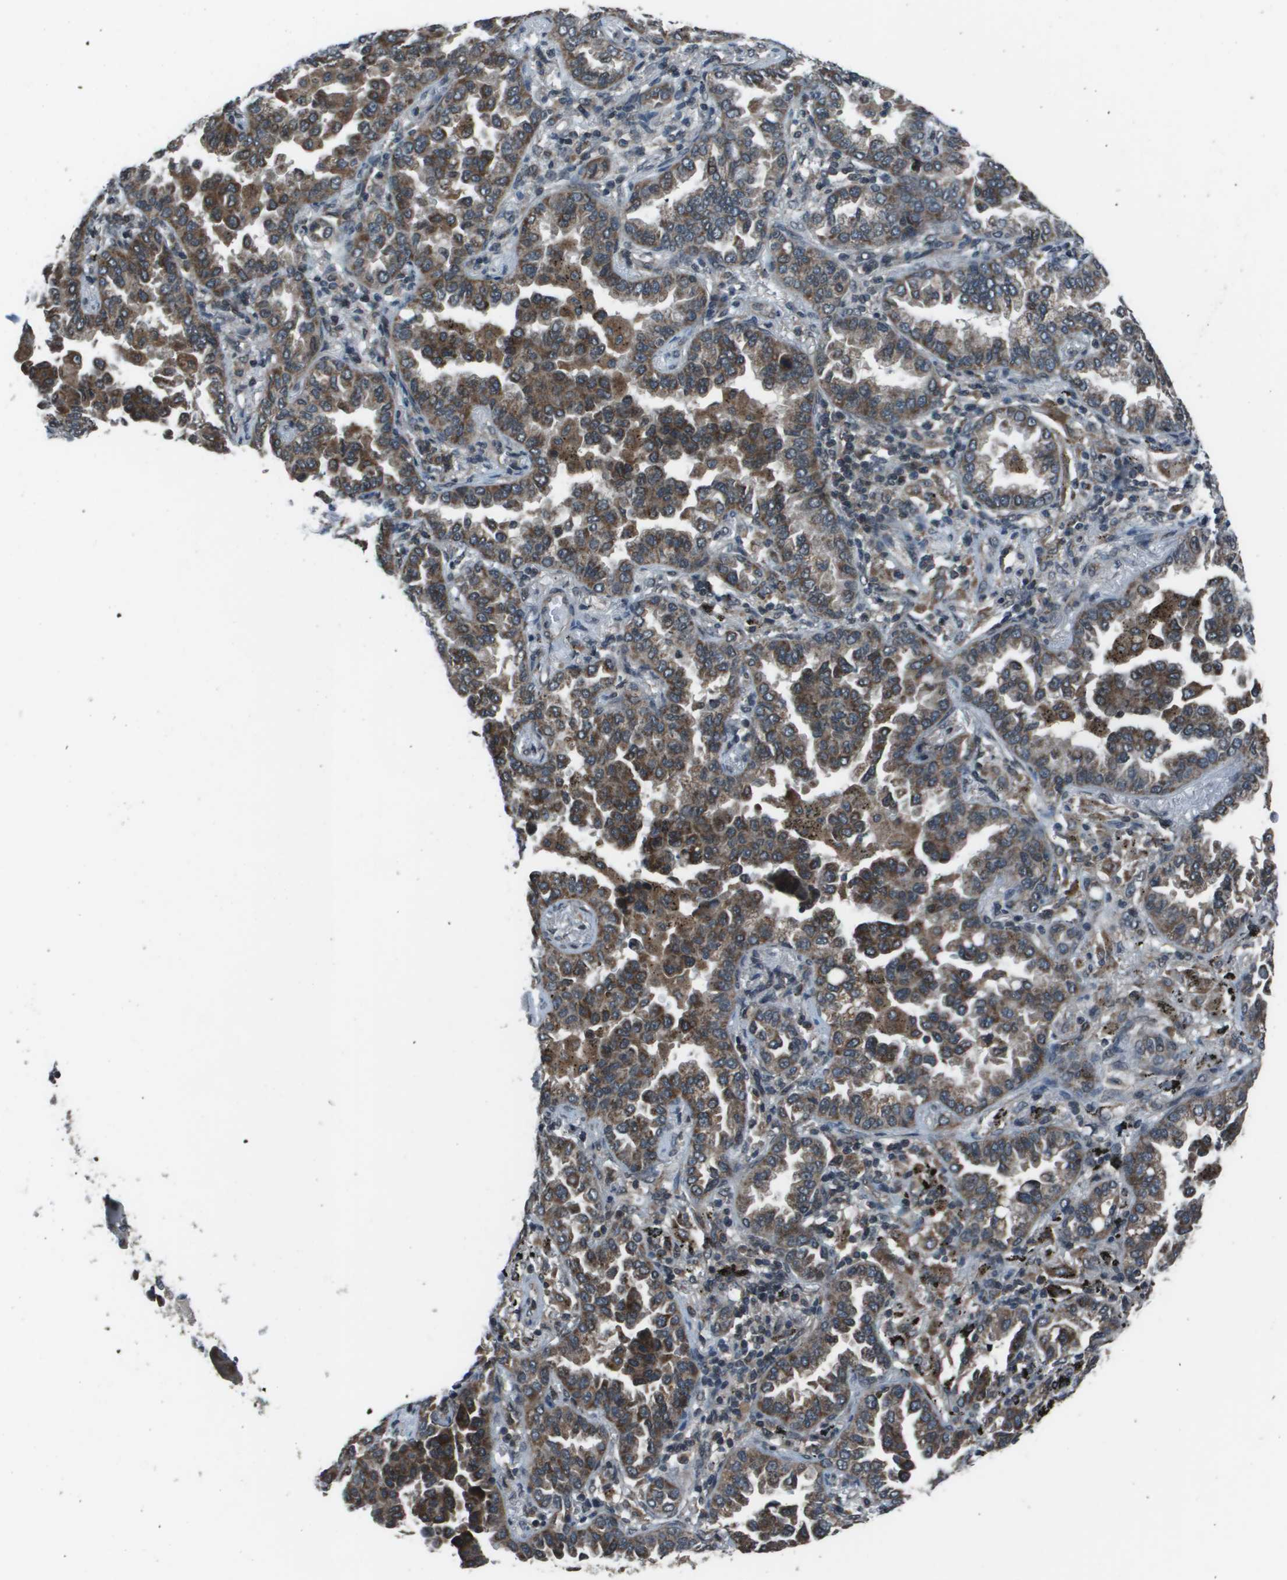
{"staining": {"intensity": "moderate", "quantity": ">75%", "location": "cytoplasmic/membranous"}, "tissue": "lung cancer", "cell_type": "Tumor cells", "image_type": "cancer", "snomed": [{"axis": "morphology", "description": "Normal tissue, NOS"}, {"axis": "morphology", "description": "Adenocarcinoma, NOS"}, {"axis": "topography", "description": "Lung"}], "caption": "A micrograph of human lung cancer stained for a protein reveals moderate cytoplasmic/membranous brown staining in tumor cells.", "gene": "PPFIA1", "patient": {"sex": "male", "age": 59}}